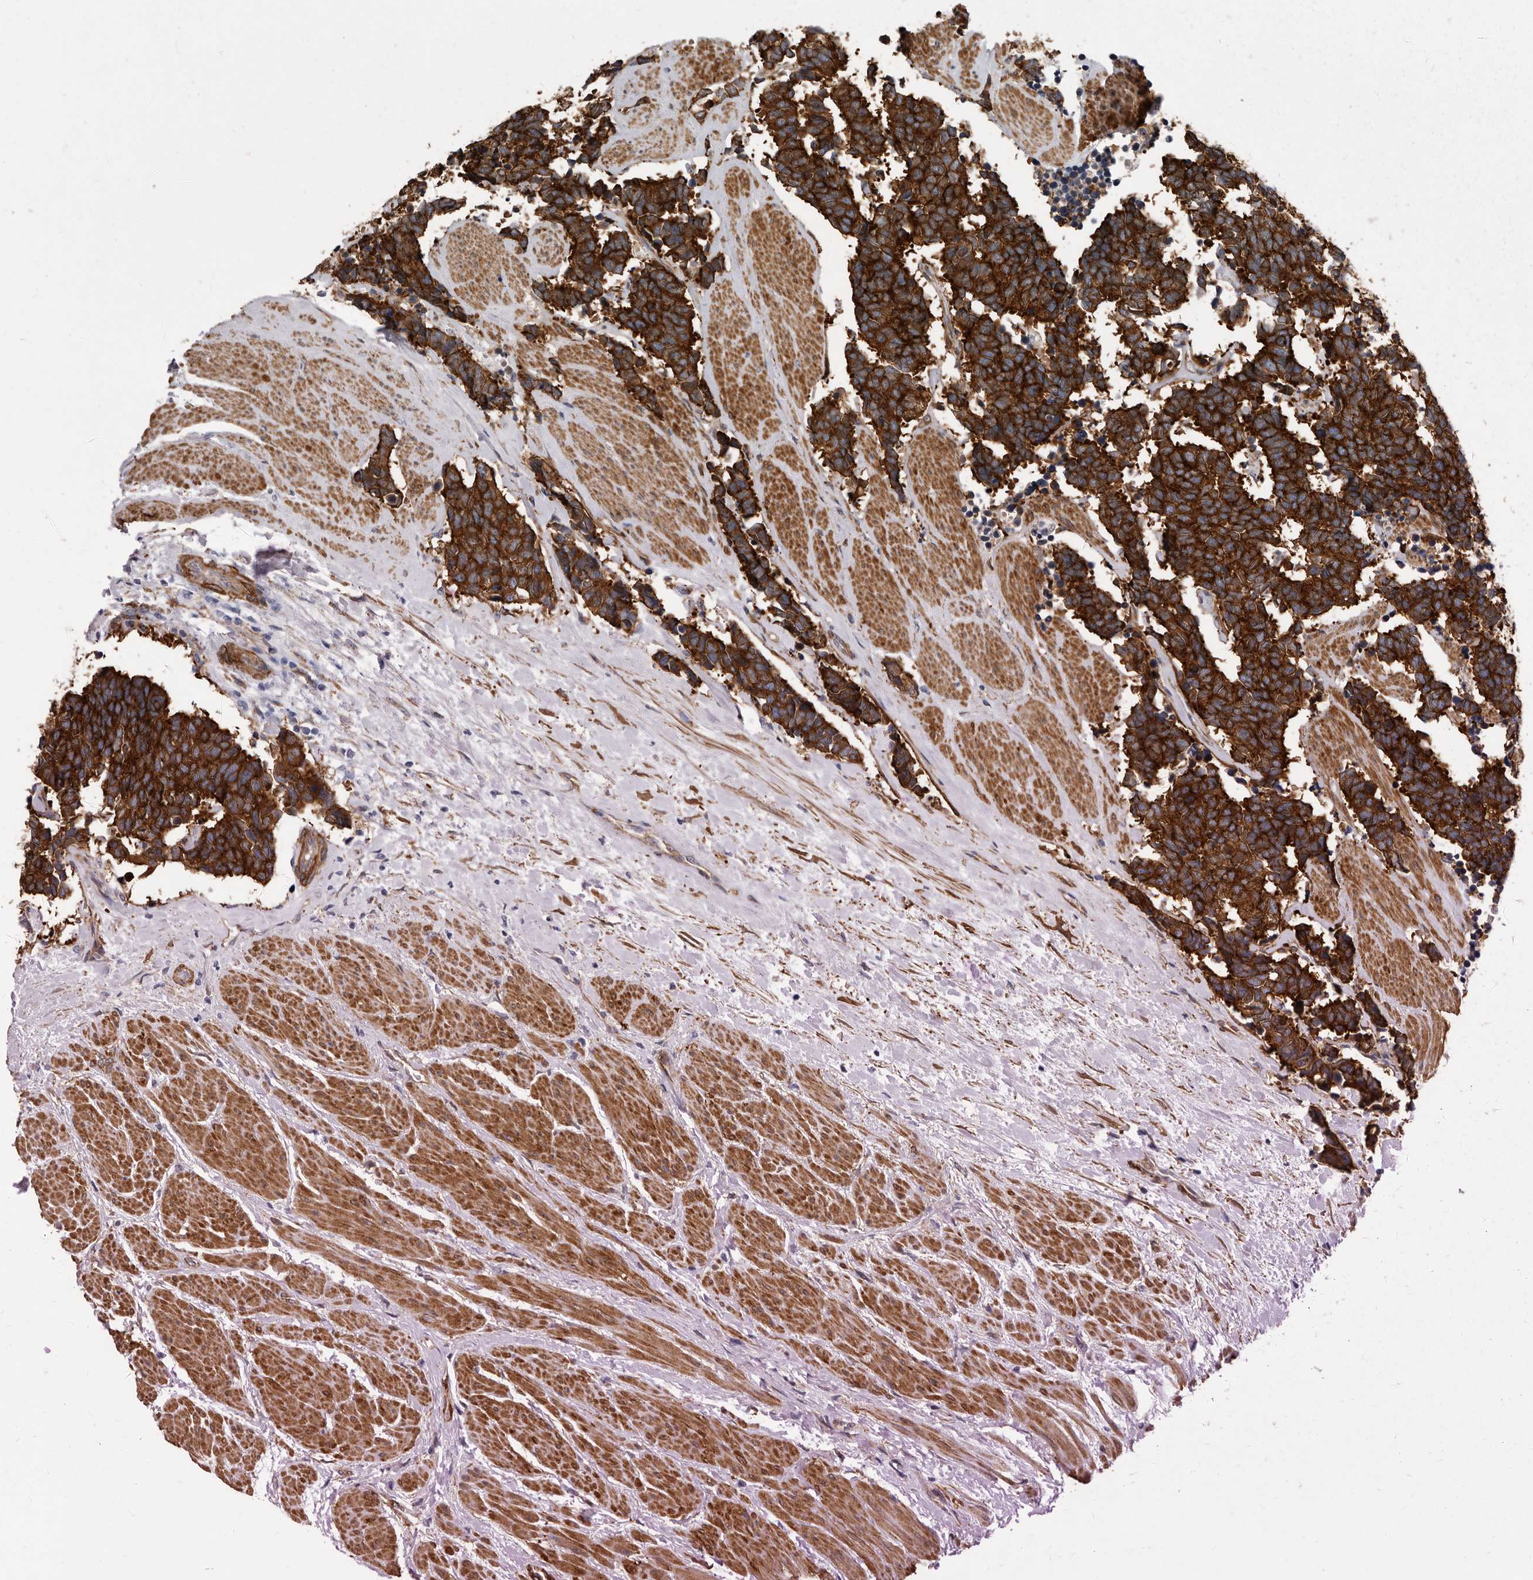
{"staining": {"intensity": "strong", "quantity": ">75%", "location": "cytoplasmic/membranous"}, "tissue": "carcinoid", "cell_type": "Tumor cells", "image_type": "cancer", "snomed": [{"axis": "morphology", "description": "Carcinoma, NOS"}, {"axis": "morphology", "description": "Carcinoid, malignant, NOS"}, {"axis": "topography", "description": "Urinary bladder"}], "caption": "Immunohistochemistry (IHC) (DAB) staining of carcinoid (malignant) demonstrates strong cytoplasmic/membranous protein positivity in approximately >75% of tumor cells.", "gene": "ENAH", "patient": {"sex": "male", "age": 57}}